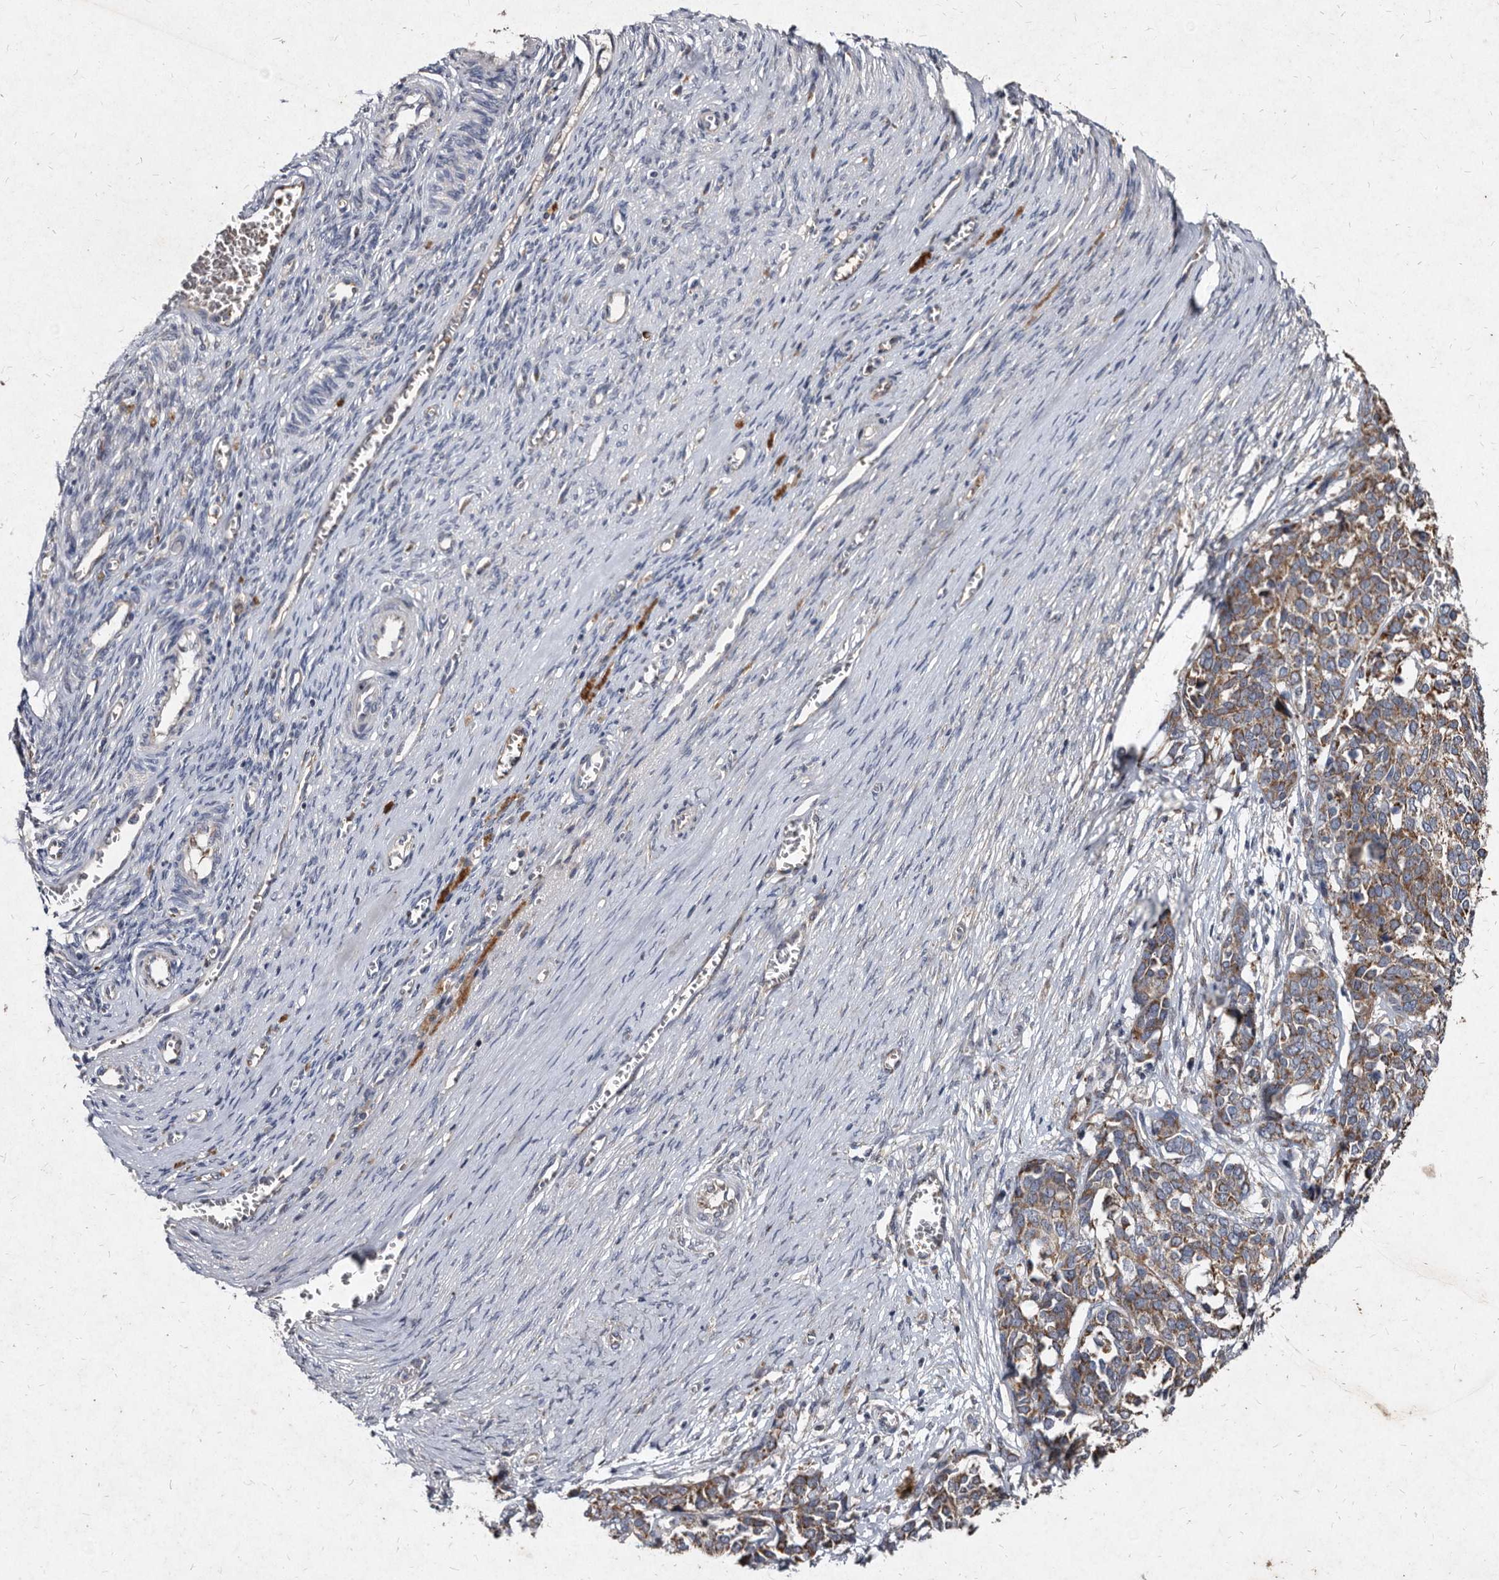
{"staining": {"intensity": "moderate", "quantity": ">75%", "location": "cytoplasmic/membranous"}, "tissue": "ovarian cancer", "cell_type": "Tumor cells", "image_type": "cancer", "snomed": [{"axis": "morphology", "description": "Cystadenocarcinoma, serous, NOS"}, {"axis": "topography", "description": "Ovary"}], "caption": "This image demonstrates immunohistochemistry staining of ovarian cancer (serous cystadenocarcinoma), with medium moderate cytoplasmic/membranous positivity in about >75% of tumor cells.", "gene": "YPEL3", "patient": {"sex": "female", "age": 44}}